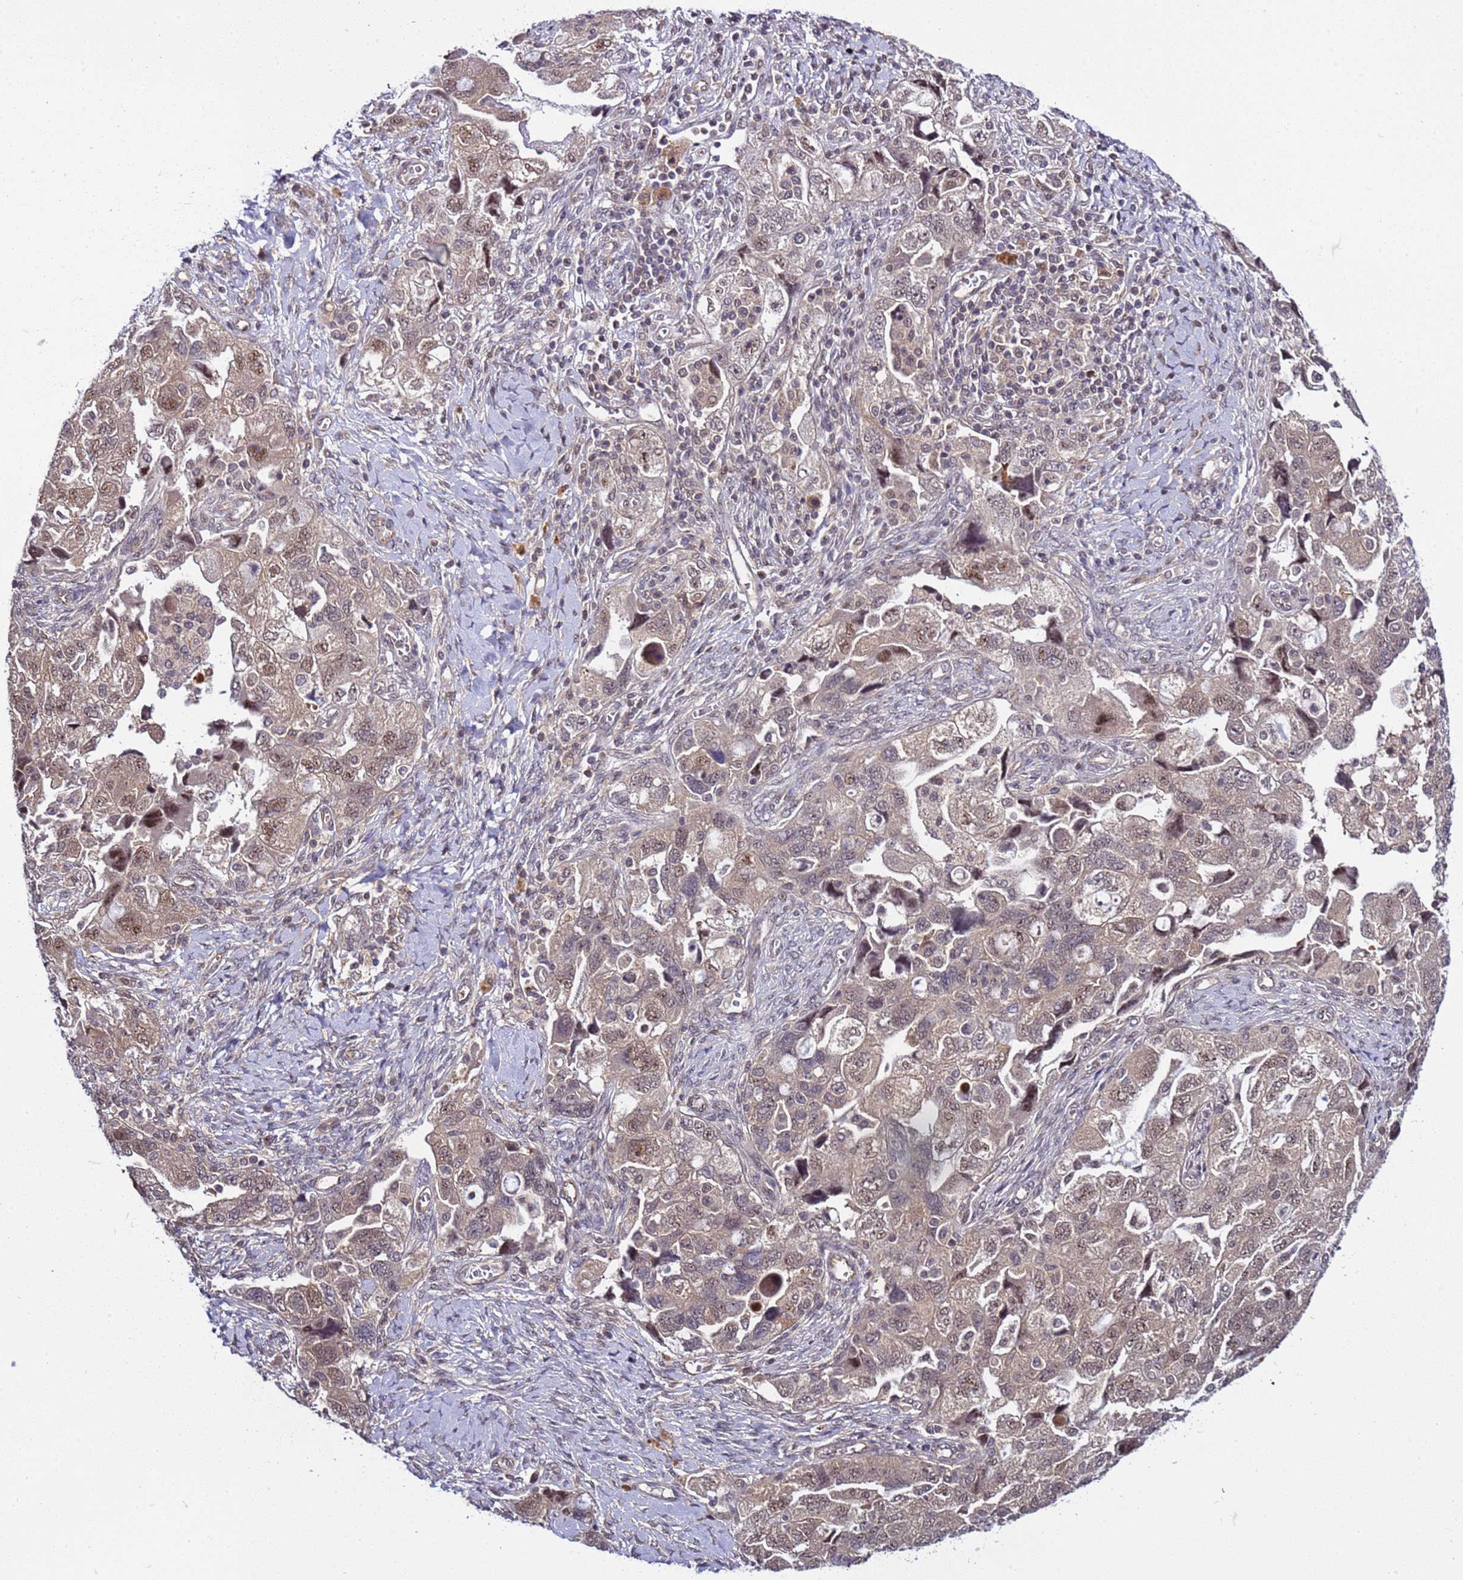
{"staining": {"intensity": "moderate", "quantity": "25%-75%", "location": "nuclear"}, "tissue": "ovarian cancer", "cell_type": "Tumor cells", "image_type": "cancer", "snomed": [{"axis": "morphology", "description": "Carcinoma, NOS"}, {"axis": "morphology", "description": "Cystadenocarcinoma, serous, NOS"}, {"axis": "topography", "description": "Ovary"}], "caption": "A high-resolution micrograph shows immunohistochemistry staining of ovarian serous cystadenocarcinoma, which displays moderate nuclear staining in about 25%-75% of tumor cells. The staining was performed using DAB, with brown indicating positive protein expression. Nuclei are stained blue with hematoxylin.", "gene": "GEN1", "patient": {"sex": "female", "age": 69}}